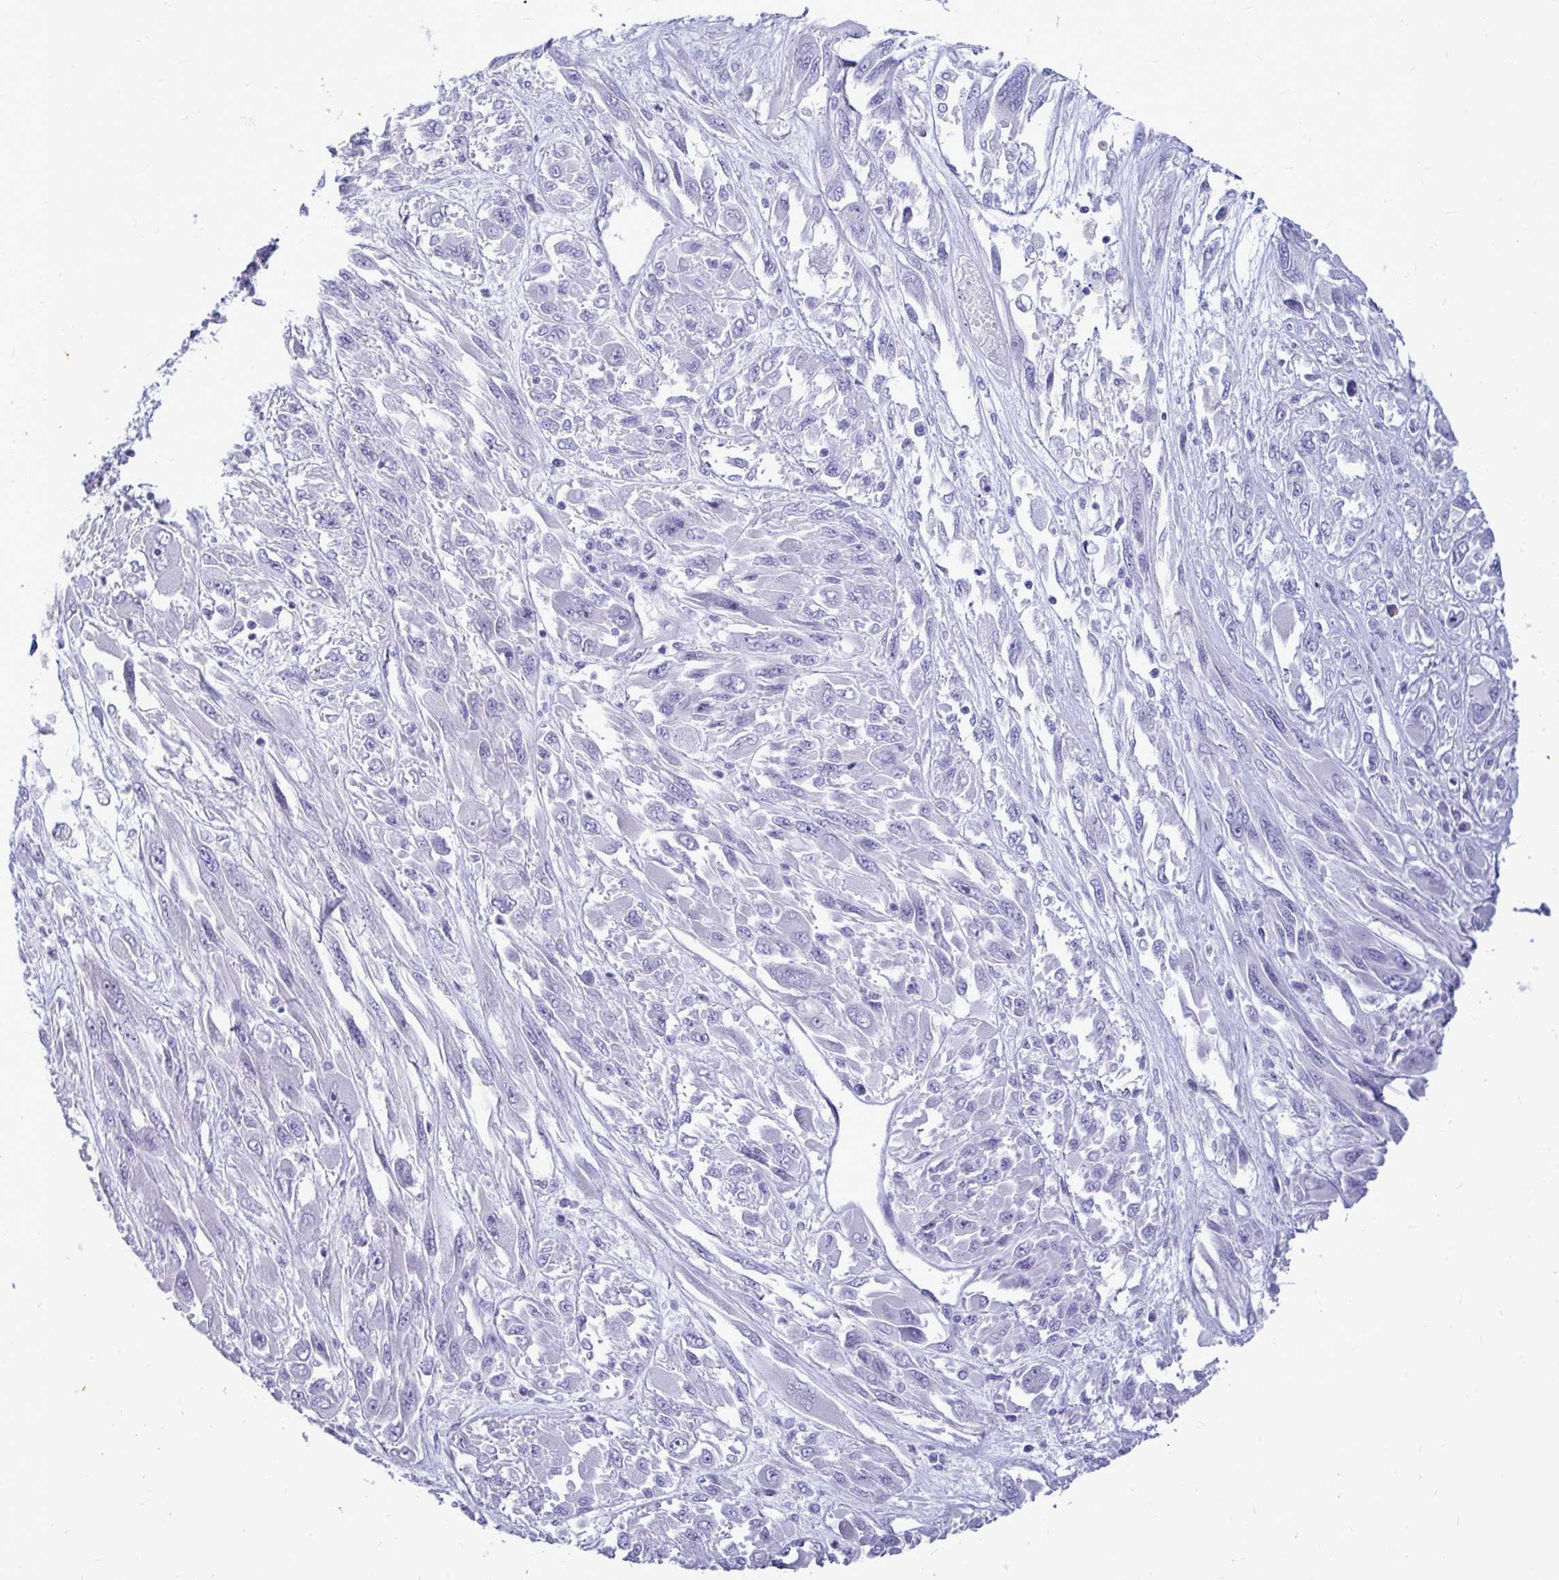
{"staining": {"intensity": "negative", "quantity": "none", "location": "none"}, "tissue": "melanoma", "cell_type": "Tumor cells", "image_type": "cancer", "snomed": [{"axis": "morphology", "description": "Malignant melanoma, NOS"}, {"axis": "topography", "description": "Skin"}], "caption": "Photomicrograph shows no significant protein staining in tumor cells of malignant melanoma. (Stains: DAB immunohistochemistry (IHC) with hematoxylin counter stain, Microscopy: brightfield microscopy at high magnification).", "gene": "NANOGNB", "patient": {"sex": "female", "age": 91}}